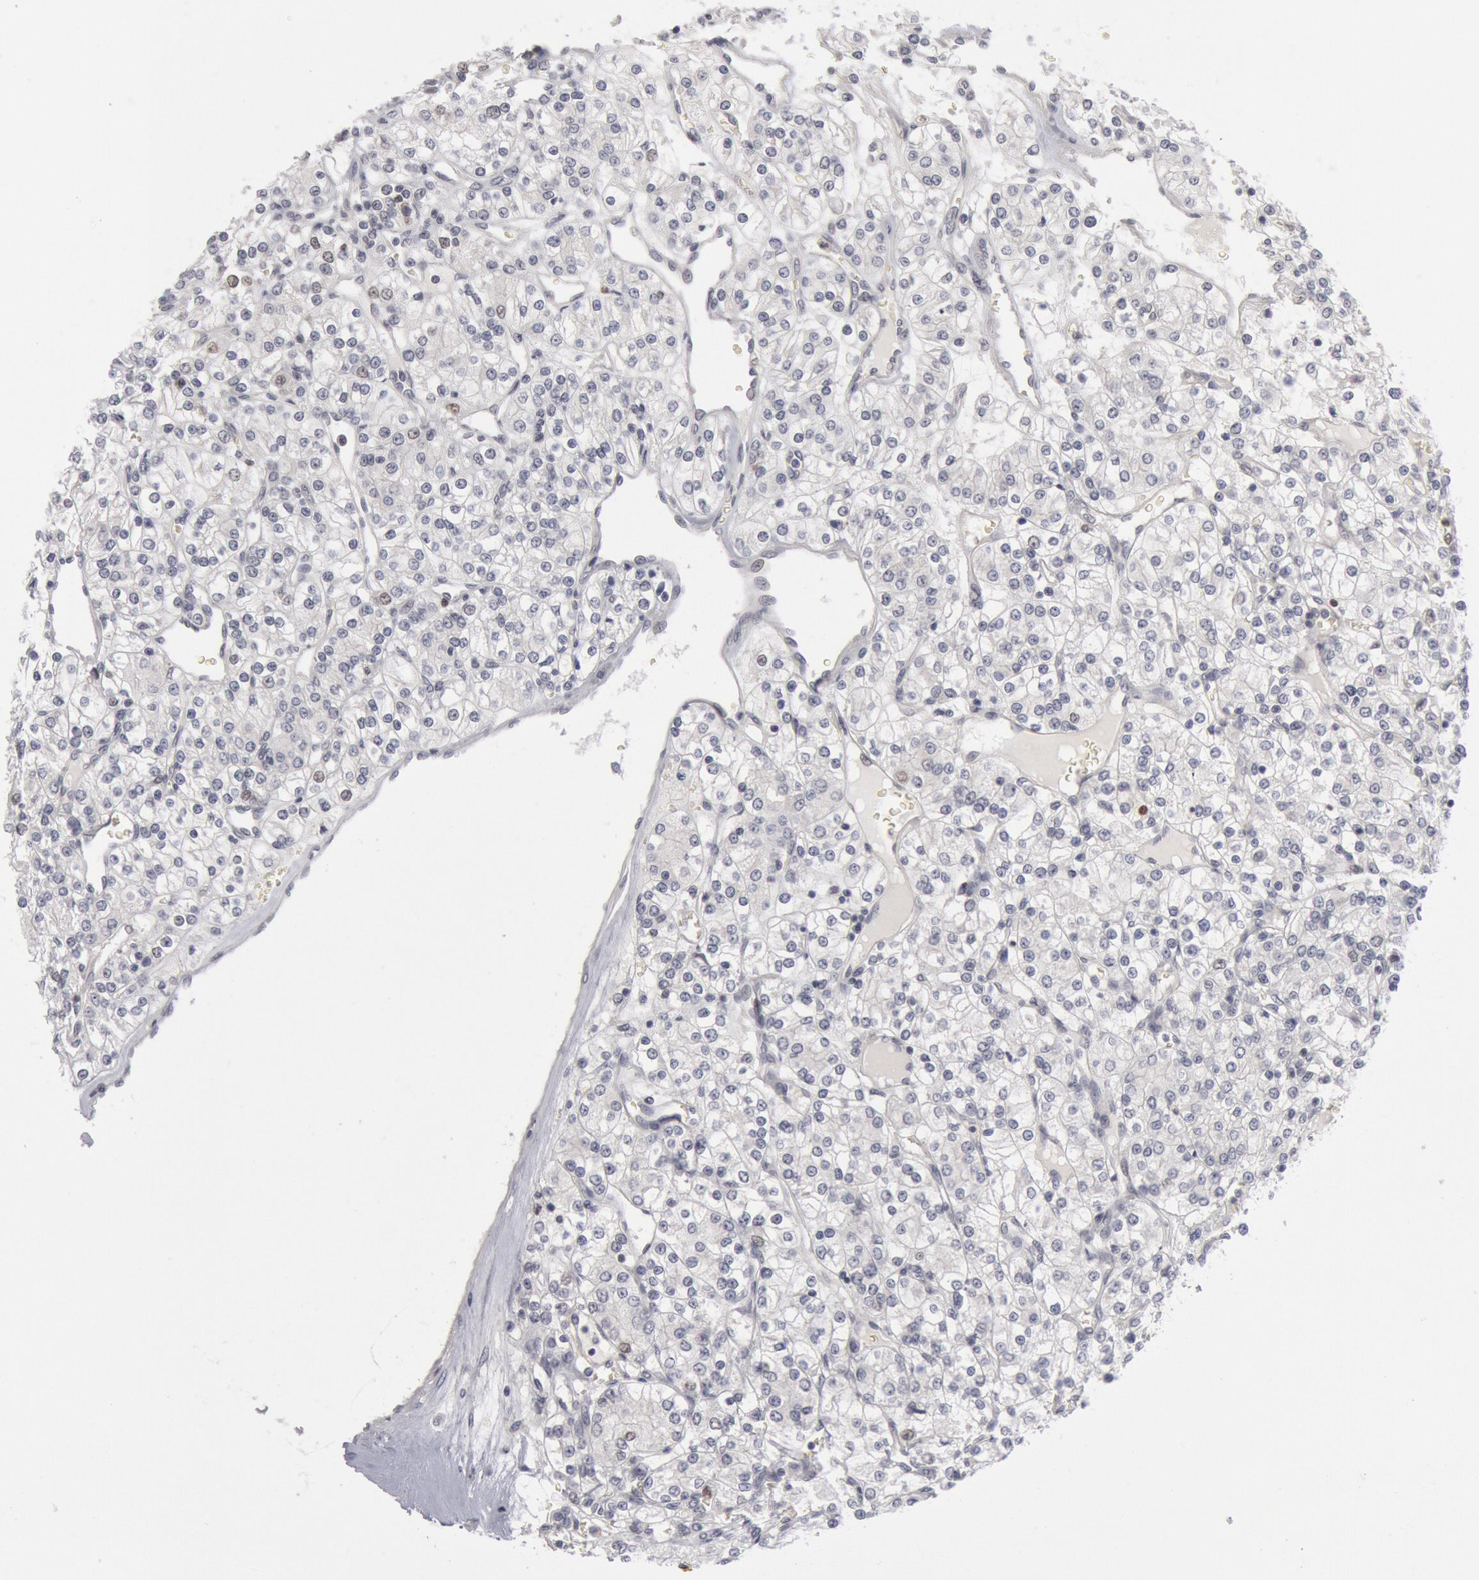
{"staining": {"intensity": "weak", "quantity": "<25%", "location": "nuclear"}, "tissue": "renal cancer", "cell_type": "Tumor cells", "image_type": "cancer", "snomed": [{"axis": "morphology", "description": "Adenocarcinoma, NOS"}, {"axis": "topography", "description": "Kidney"}], "caption": "Tumor cells show no significant expression in renal adenocarcinoma. Nuclei are stained in blue.", "gene": "WDHD1", "patient": {"sex": "female", "age": 62}}